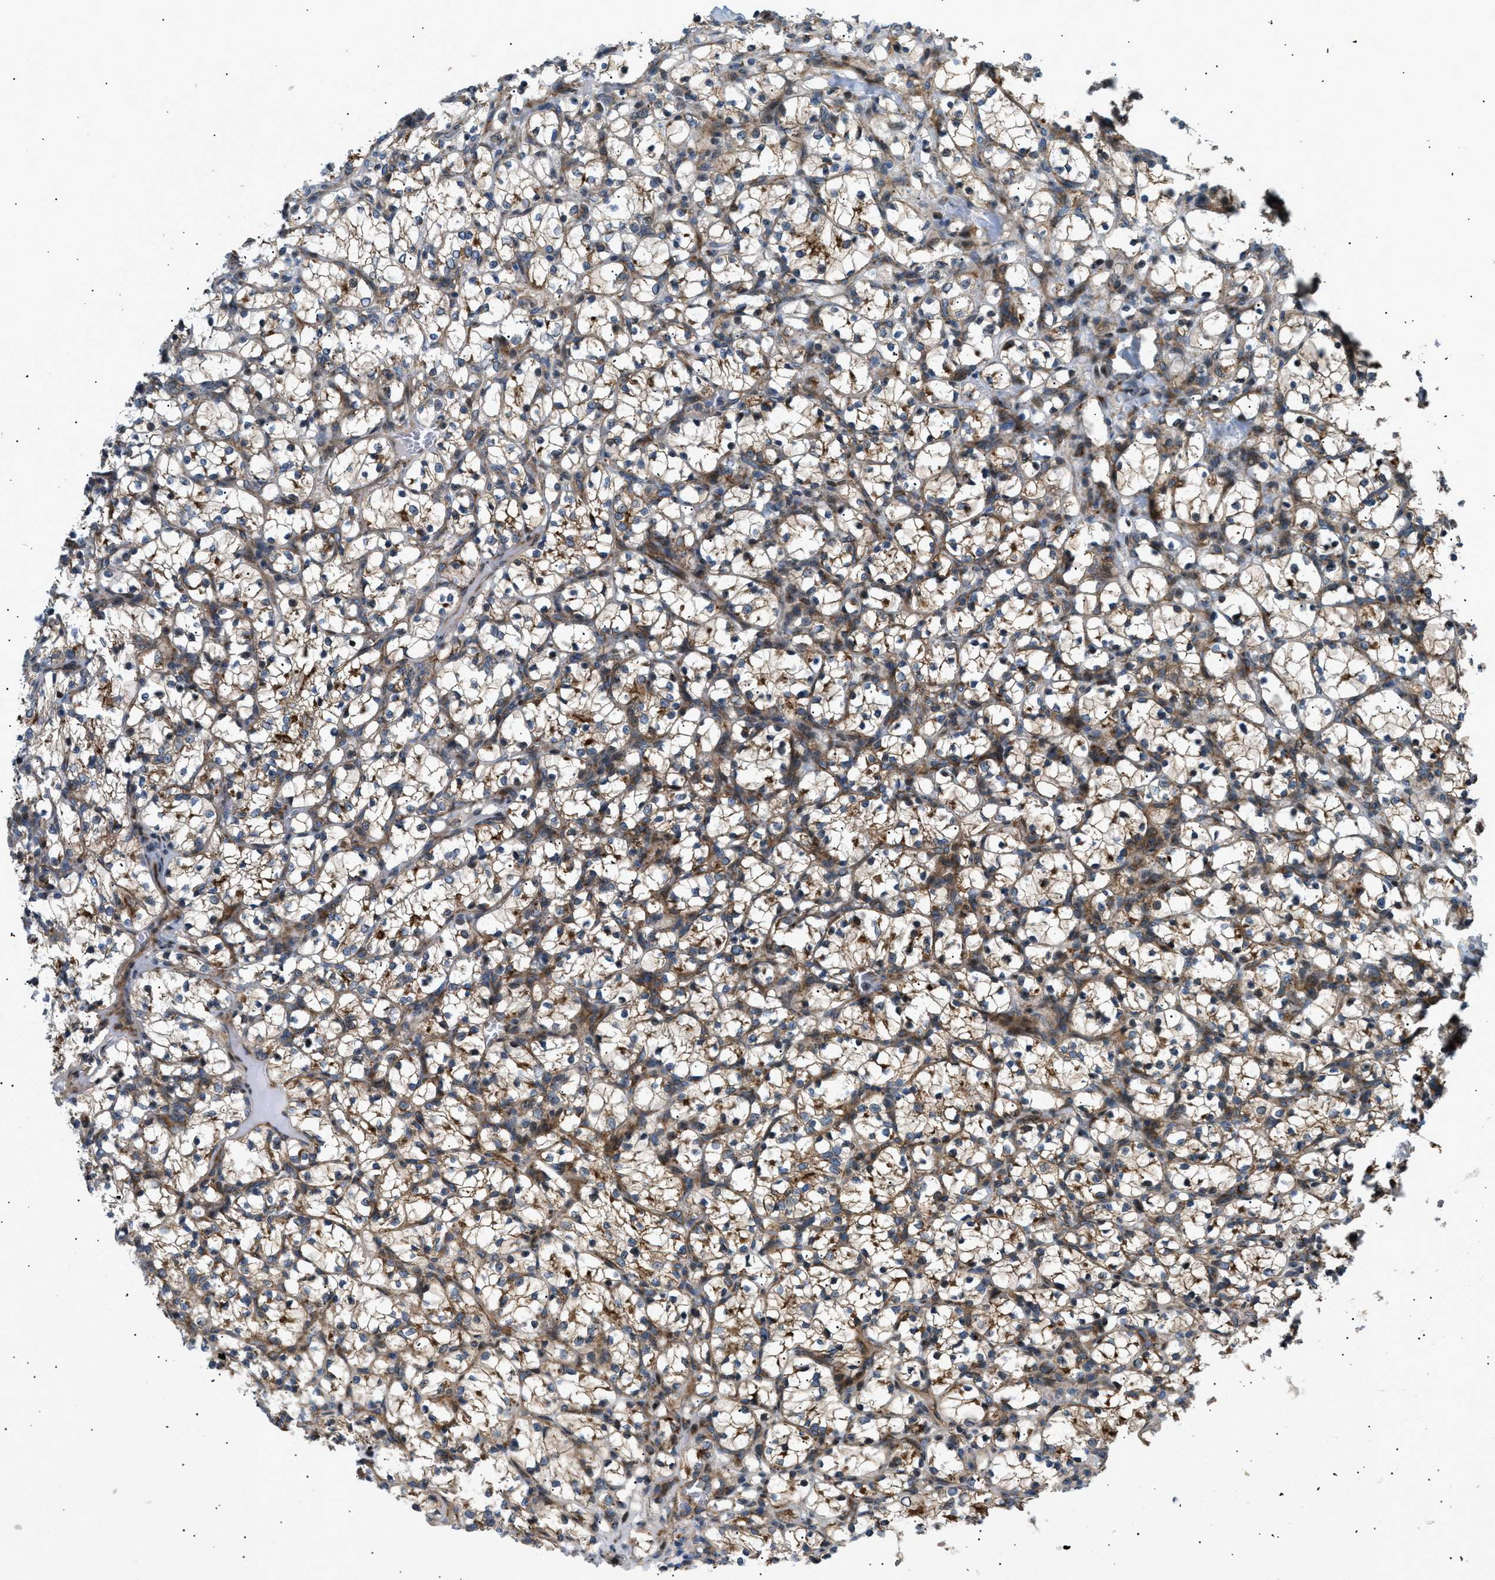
{"staining": {"intensity": "moderate", "quantity": "25%-75%", "location": "cytoplasmic/membranous"}, "tissue": "renal cancer", "cell_type": "Tumor cells", "image_type": "cancer", "snomed": [{"axis": "morphology", "description": "Adenocarcinoma, NOS"}, {"axis": "topography", "description": "Kidney"}], "caption": "A brown stain shows moderate cytoplasmic/membranous staining of a protein in renal cancer tumor cells.", "gene": "LYSMD3", "patient": {"sex": "female", "age": 69}}